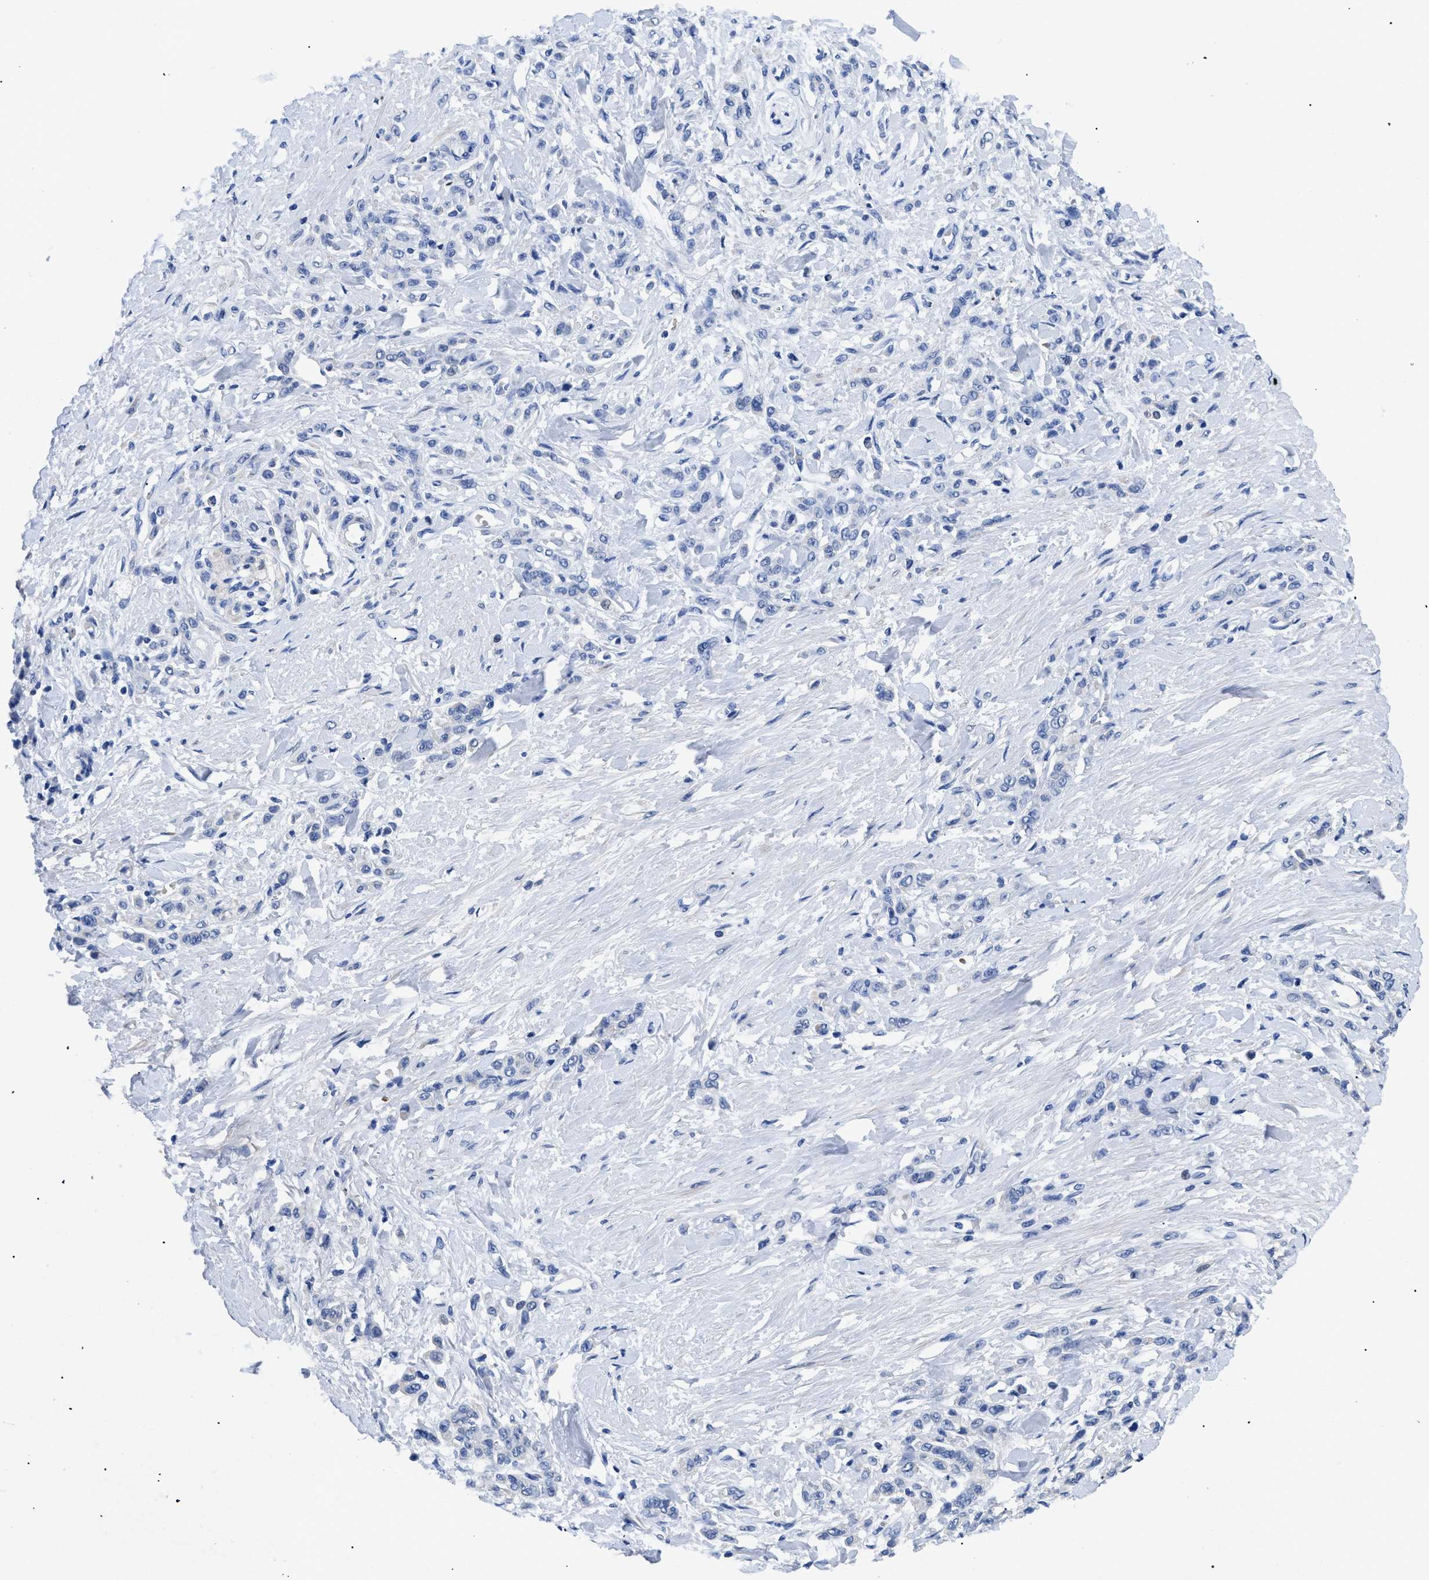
{"staining": {"intensity": "negative", "quantity": "none", "location": "none"}, "tissue": "stomach cancer", "cell_type": "Tumor cells", "image_type": "cancer", "snomed": [{"axis": "morphology", "description": "Normal tissue, NOS"}, {"axis": "morphology", "description": "Adenocarcinoma, NOS"}, {"axis": "topography", "description": "Stomach"}], "caption": "IHC of human stomach cancer (adenocarcinoma) exhibits no positivity in tumor cells.", "gene": "TMEM68", "patient": {"sex": "male", "age": 82}}